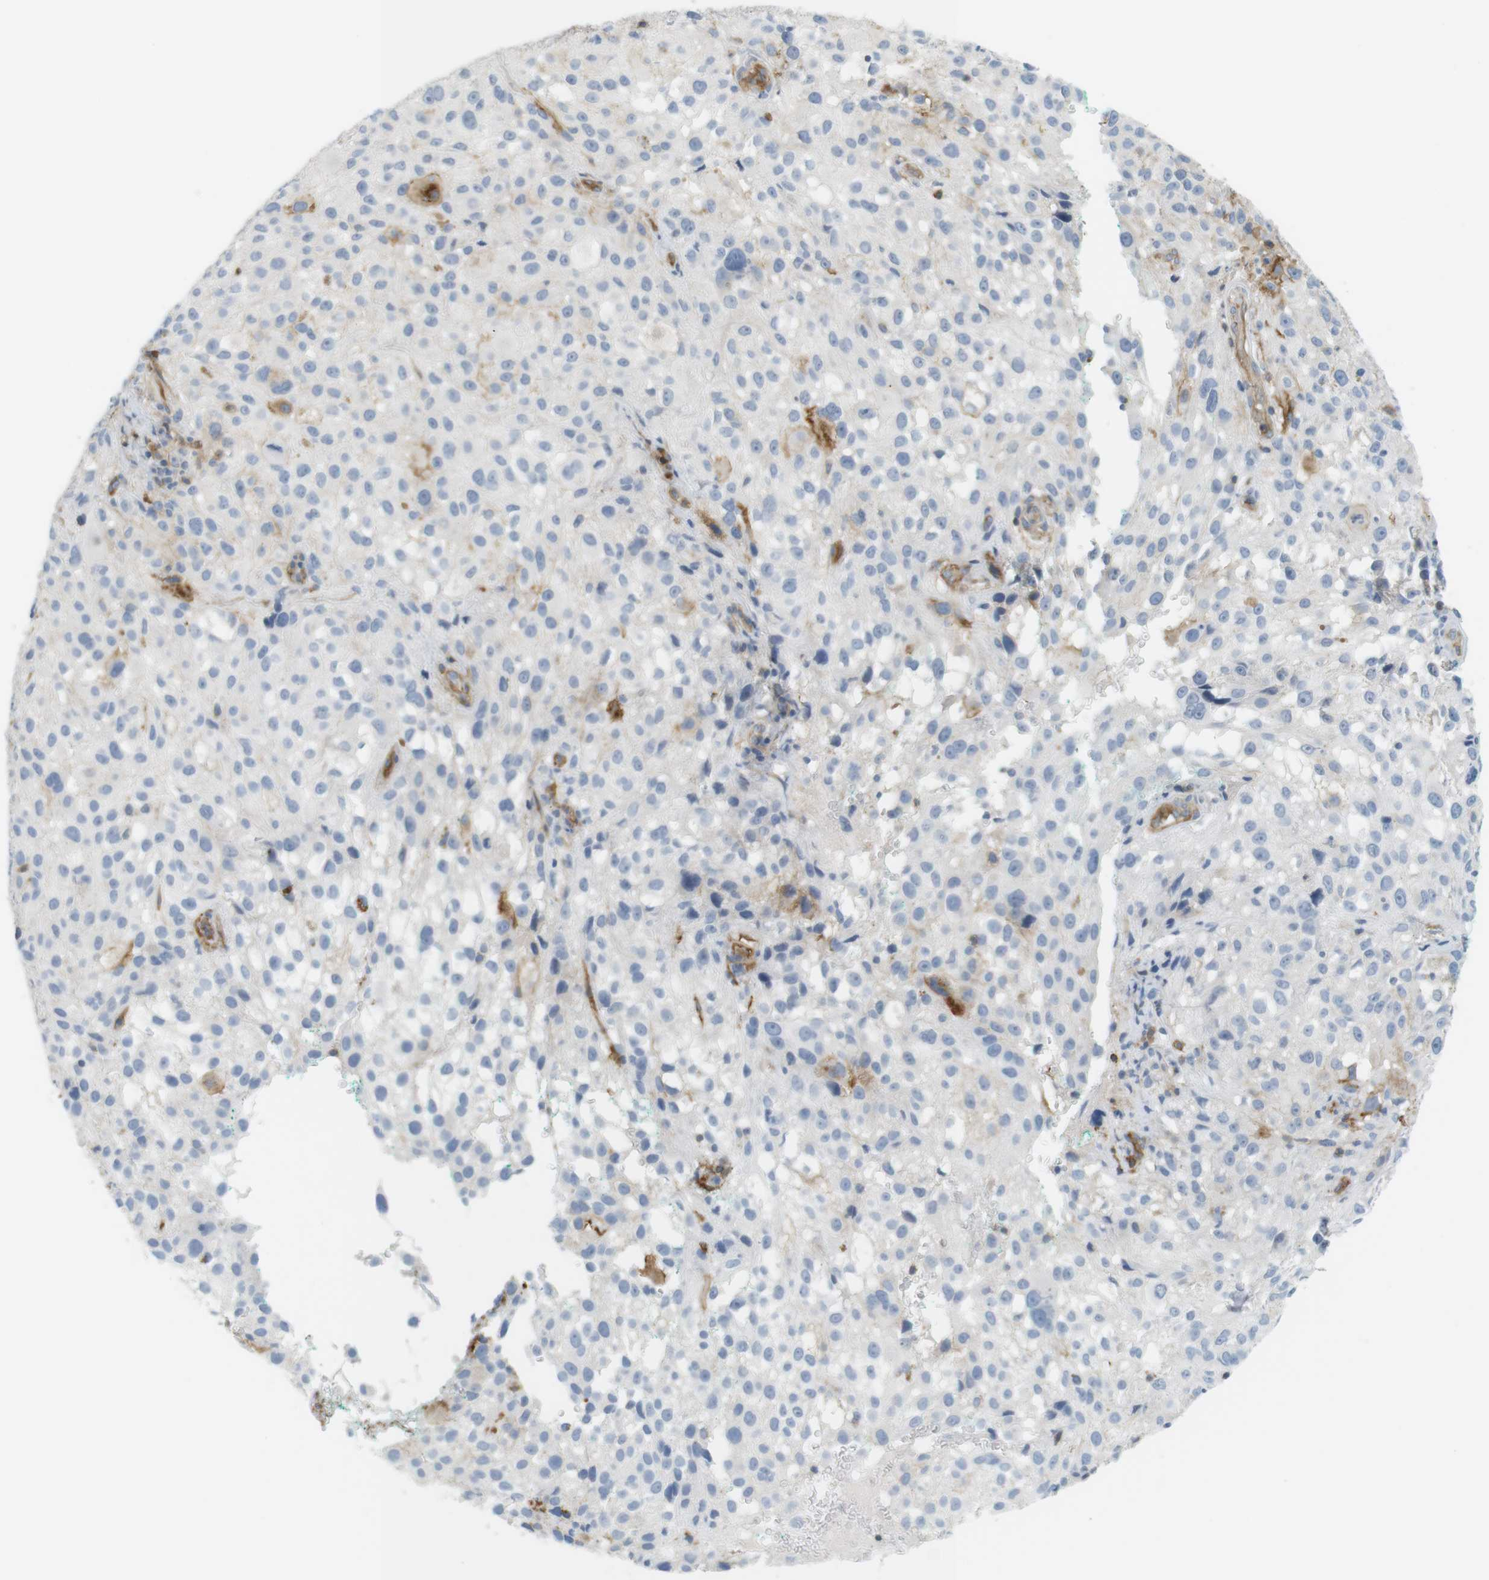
{"staining": {"intensity": "negative", "quantity": "none", "location": "none"}, "tissue": "melanoma", "cell_type": "Tumor cells", "image_type": "cancer", "snomed": [{"axis": "morphology", "description": "Necrosis, NOS"}, {"axis": "morphology", "description": "Malignant melanoma, NOS"}, {"axis": "topography", "description": "Skin"}], "caption": "IHC of malignant melanoma demonstrates no staining in tumor cells.", "gene": "F2R", "patient": {"sex": "female", "age": 87}}